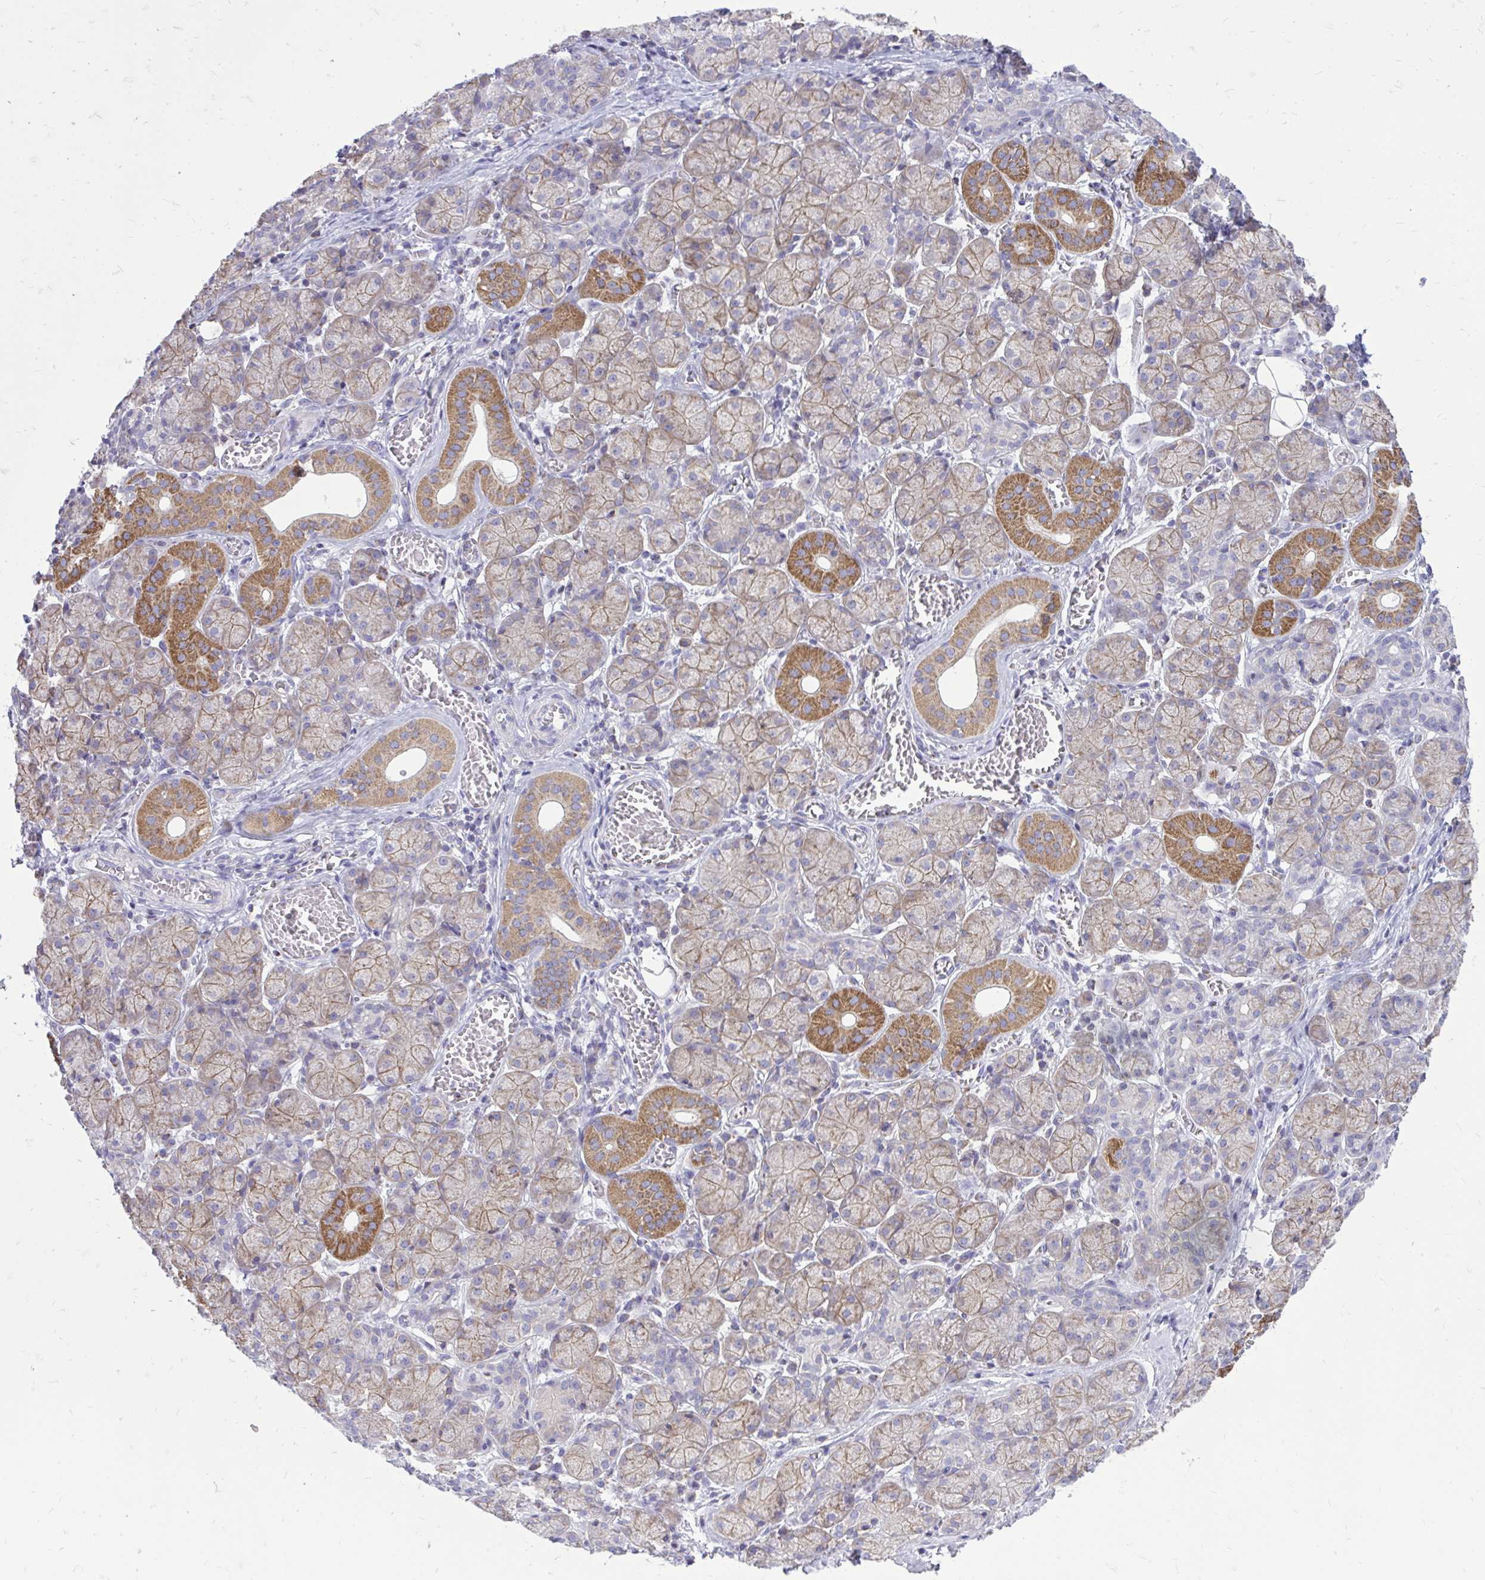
{"staining": {"intensity": "strong", "quantity": "<25%", "location": "cytoplasmic/membranous"}, "tissue": "salivary gland", "cell_type": "Glandular cells", "image_type": "normal", "snomed": [{"axis": "morphology", "description": "Normal tissue, NOS"}, {"axis": "topography", "description": "Salivary gland"}], "caption": "Protein expression by immunohistochemistry (IHC) exhibits strong cytoplasmic/membranous positivity in approximately <25% of glandular cells in benign salivary gland. (Stains: DAB in brown, nuclei in blue, Microscopy: brightfield microscopy at high magnification).", "gene": "SPTBN2", "patient": {"sex": "female", "age": 24}}